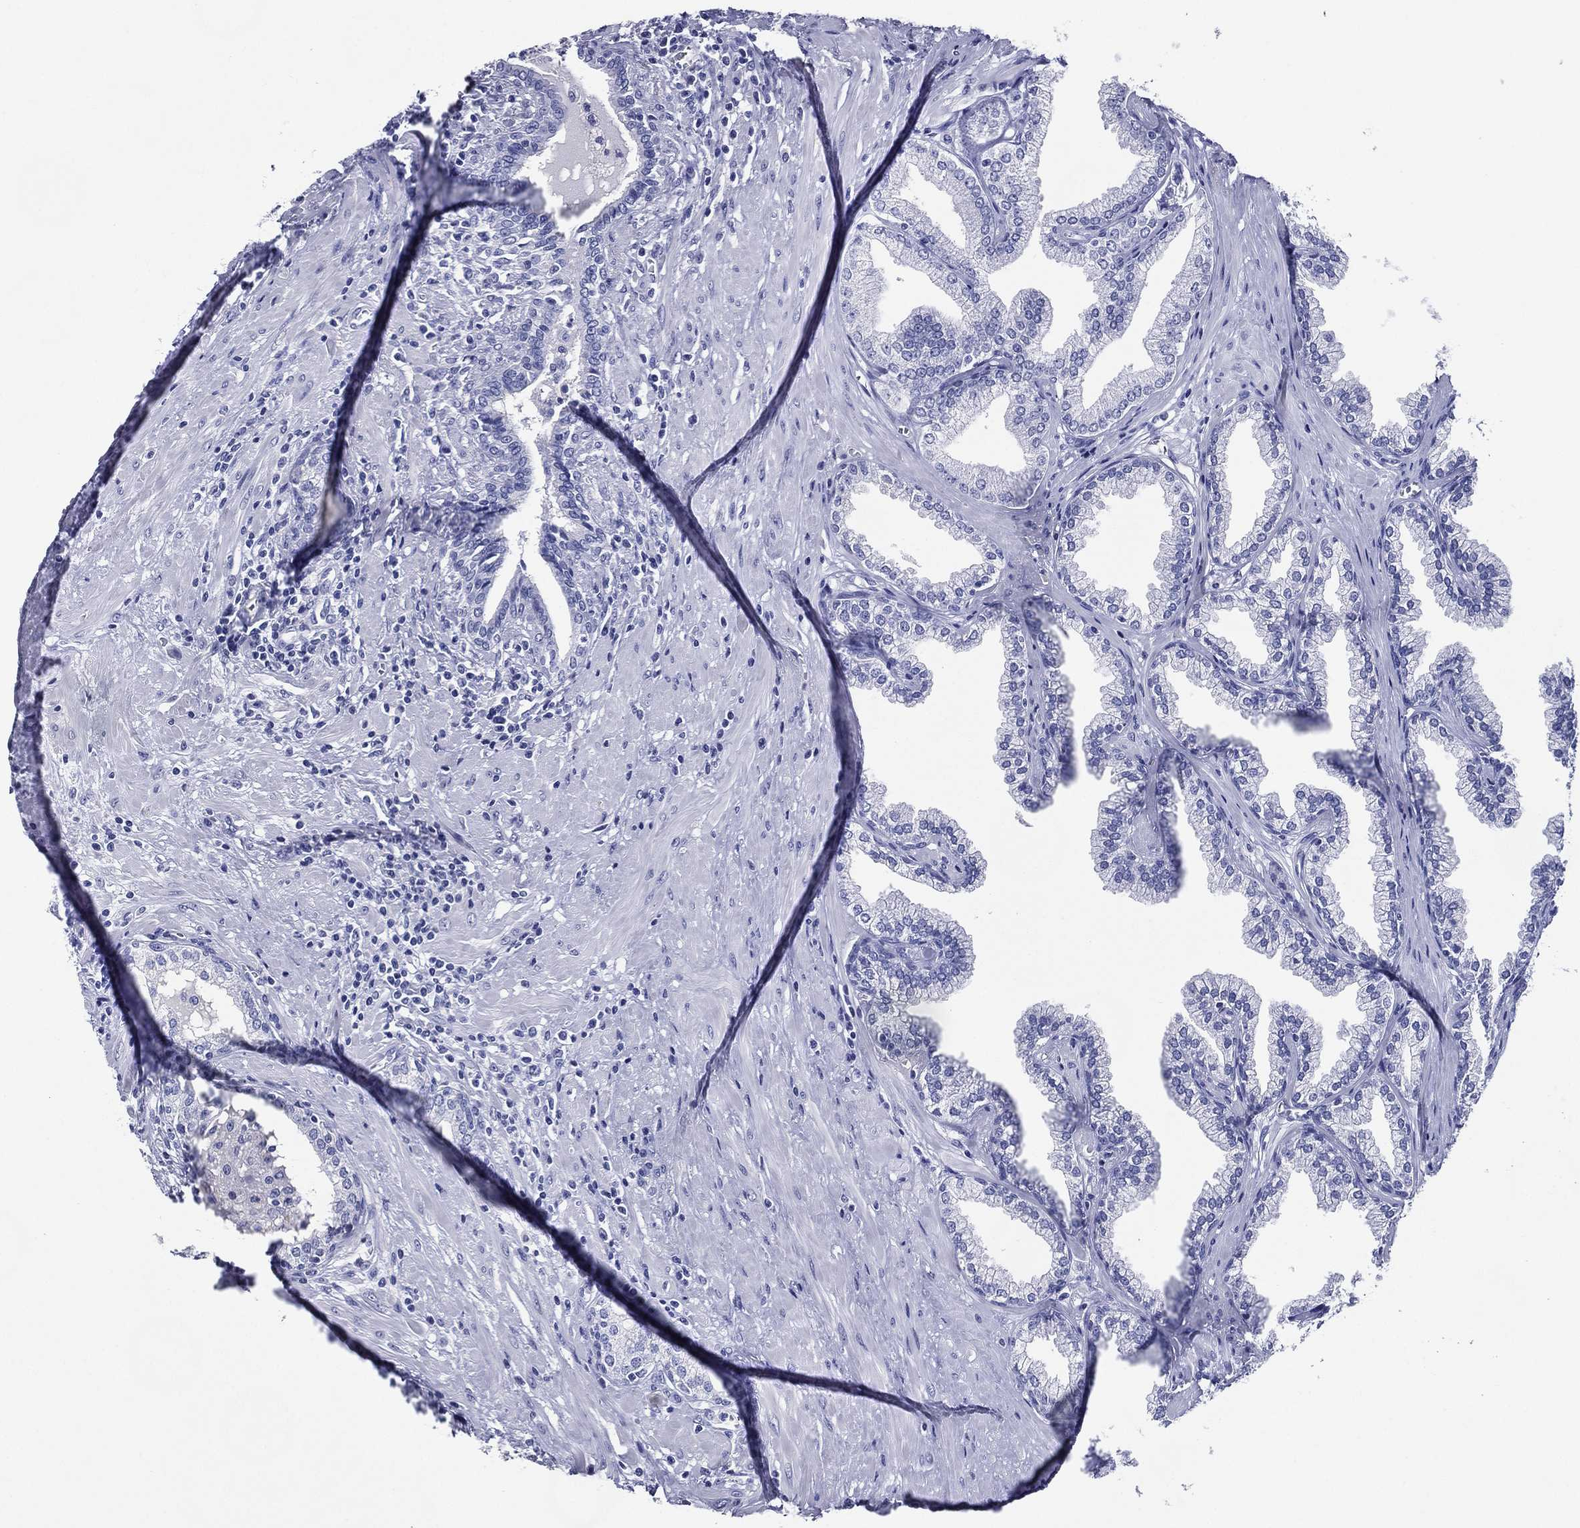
{"staining": {"intensity": "negative", "quantity": "none", "location": "none"}, "tissue": "prostate", "cell_type": "Glandular cells", "image_type": "normal", "snomed": [{"axis": "morphology", "description": "Normal tissue, NOS"}, {"axis": "topography", "description": "Prostate"}], "caption": "The histopathology image reveals no significant expression in glandular cells of prostate. Nuclei are stained in blue.", "gene": "ACE2", "patient": {"sex": "male", "age": 64}}